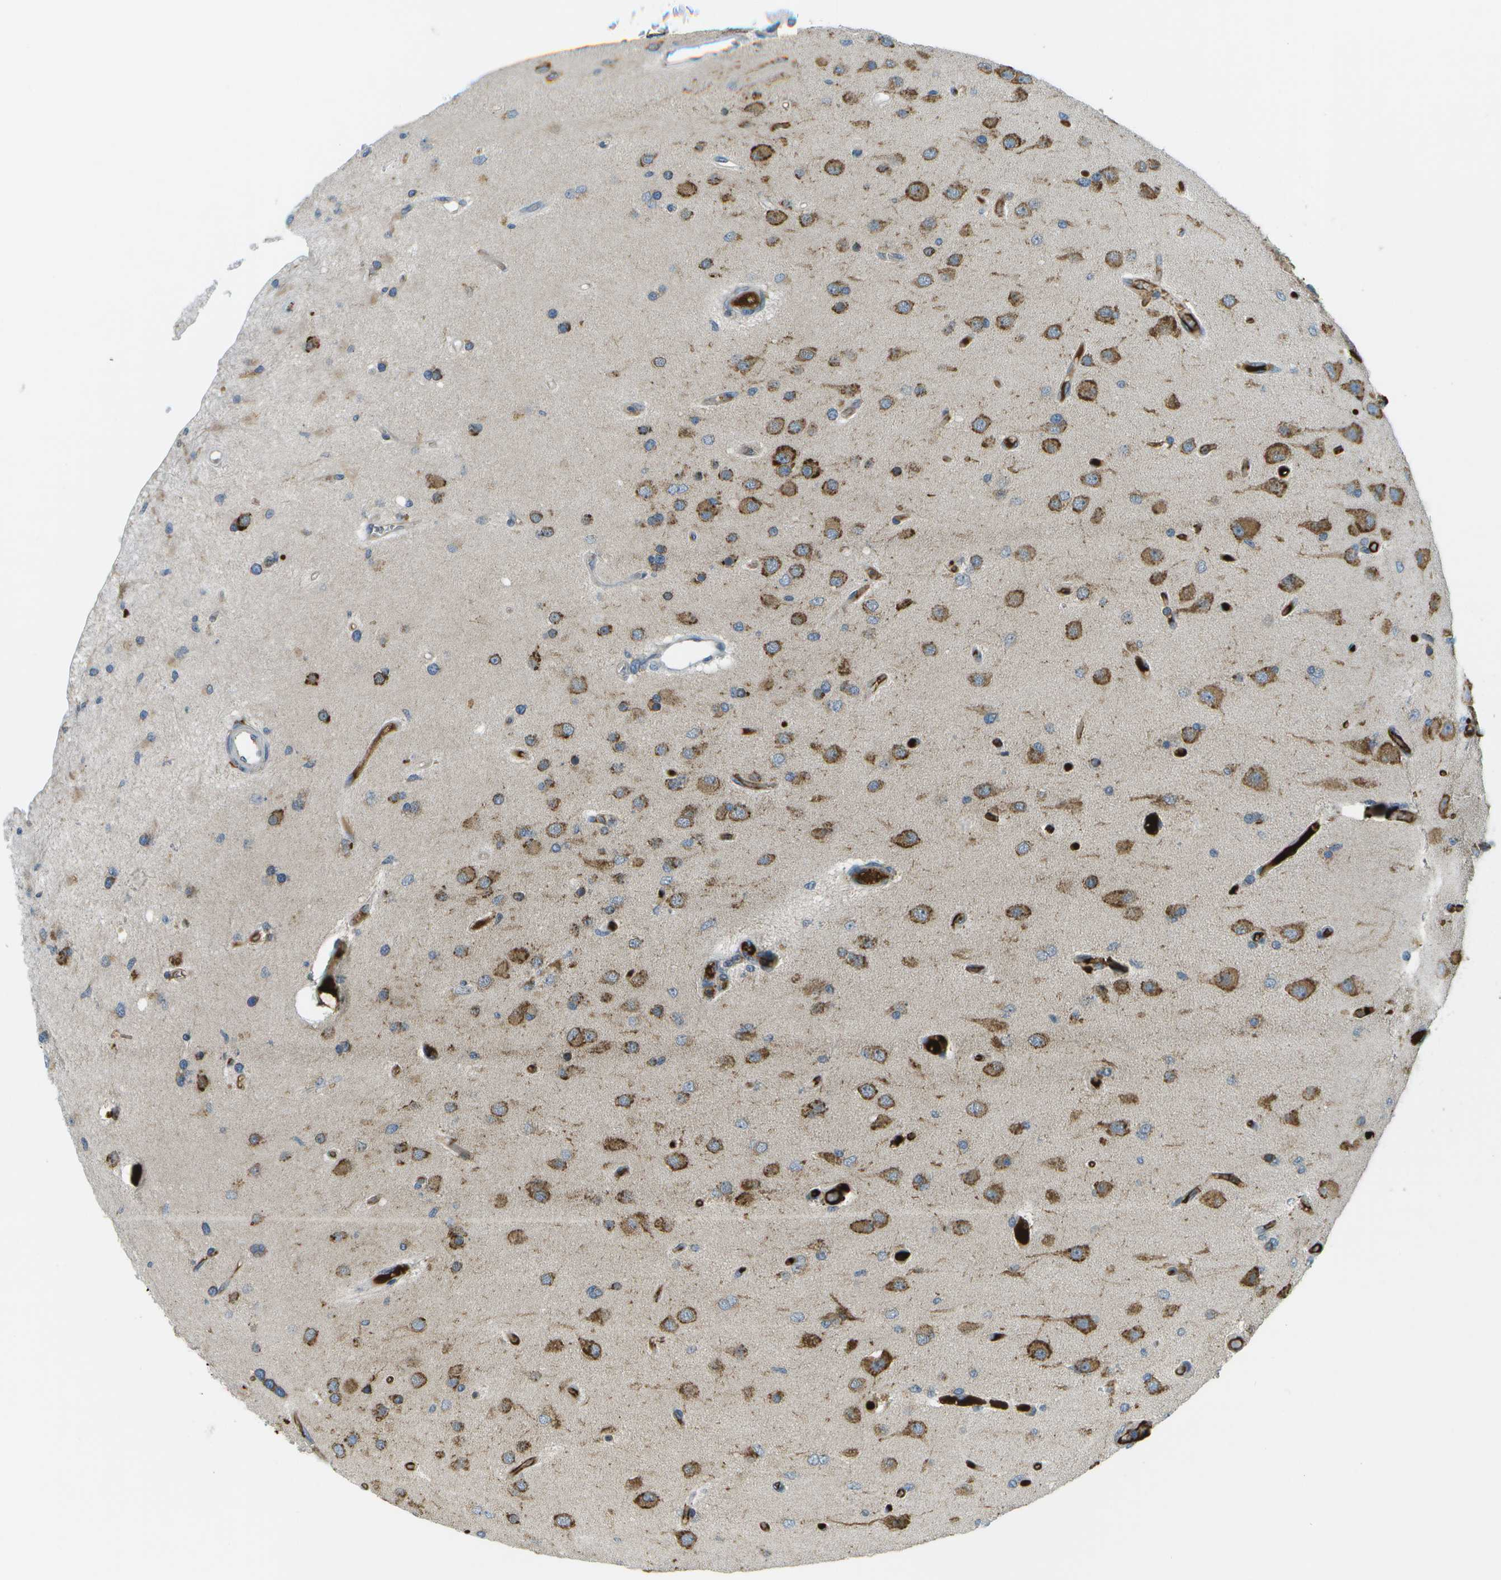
{"staining": {"intensity": "moderate", "quantity": "25%-75%", "location": "cytoplasmic/membranous"}, "tissue": "glioma", "cell_type": "Tumor cells", "image_type": "cancer", "snomed": [{"axis": "morphology", "description": "Normal tissue, NOS"}, {"axis": "morphology", "description": "Glioma, malignant, High grade"}, {"axis": "topography", "description": "Cerebral cortex"}], "caption": "An image showing moderate cytoplasmic/membranous expression in approximately 25%-75% of tumor cells in malignant glioma (high-grade), as visualized by brown immunohistochemical staining.", "gene": "USP30", "patient": {"sex": "male", "age": 77}}